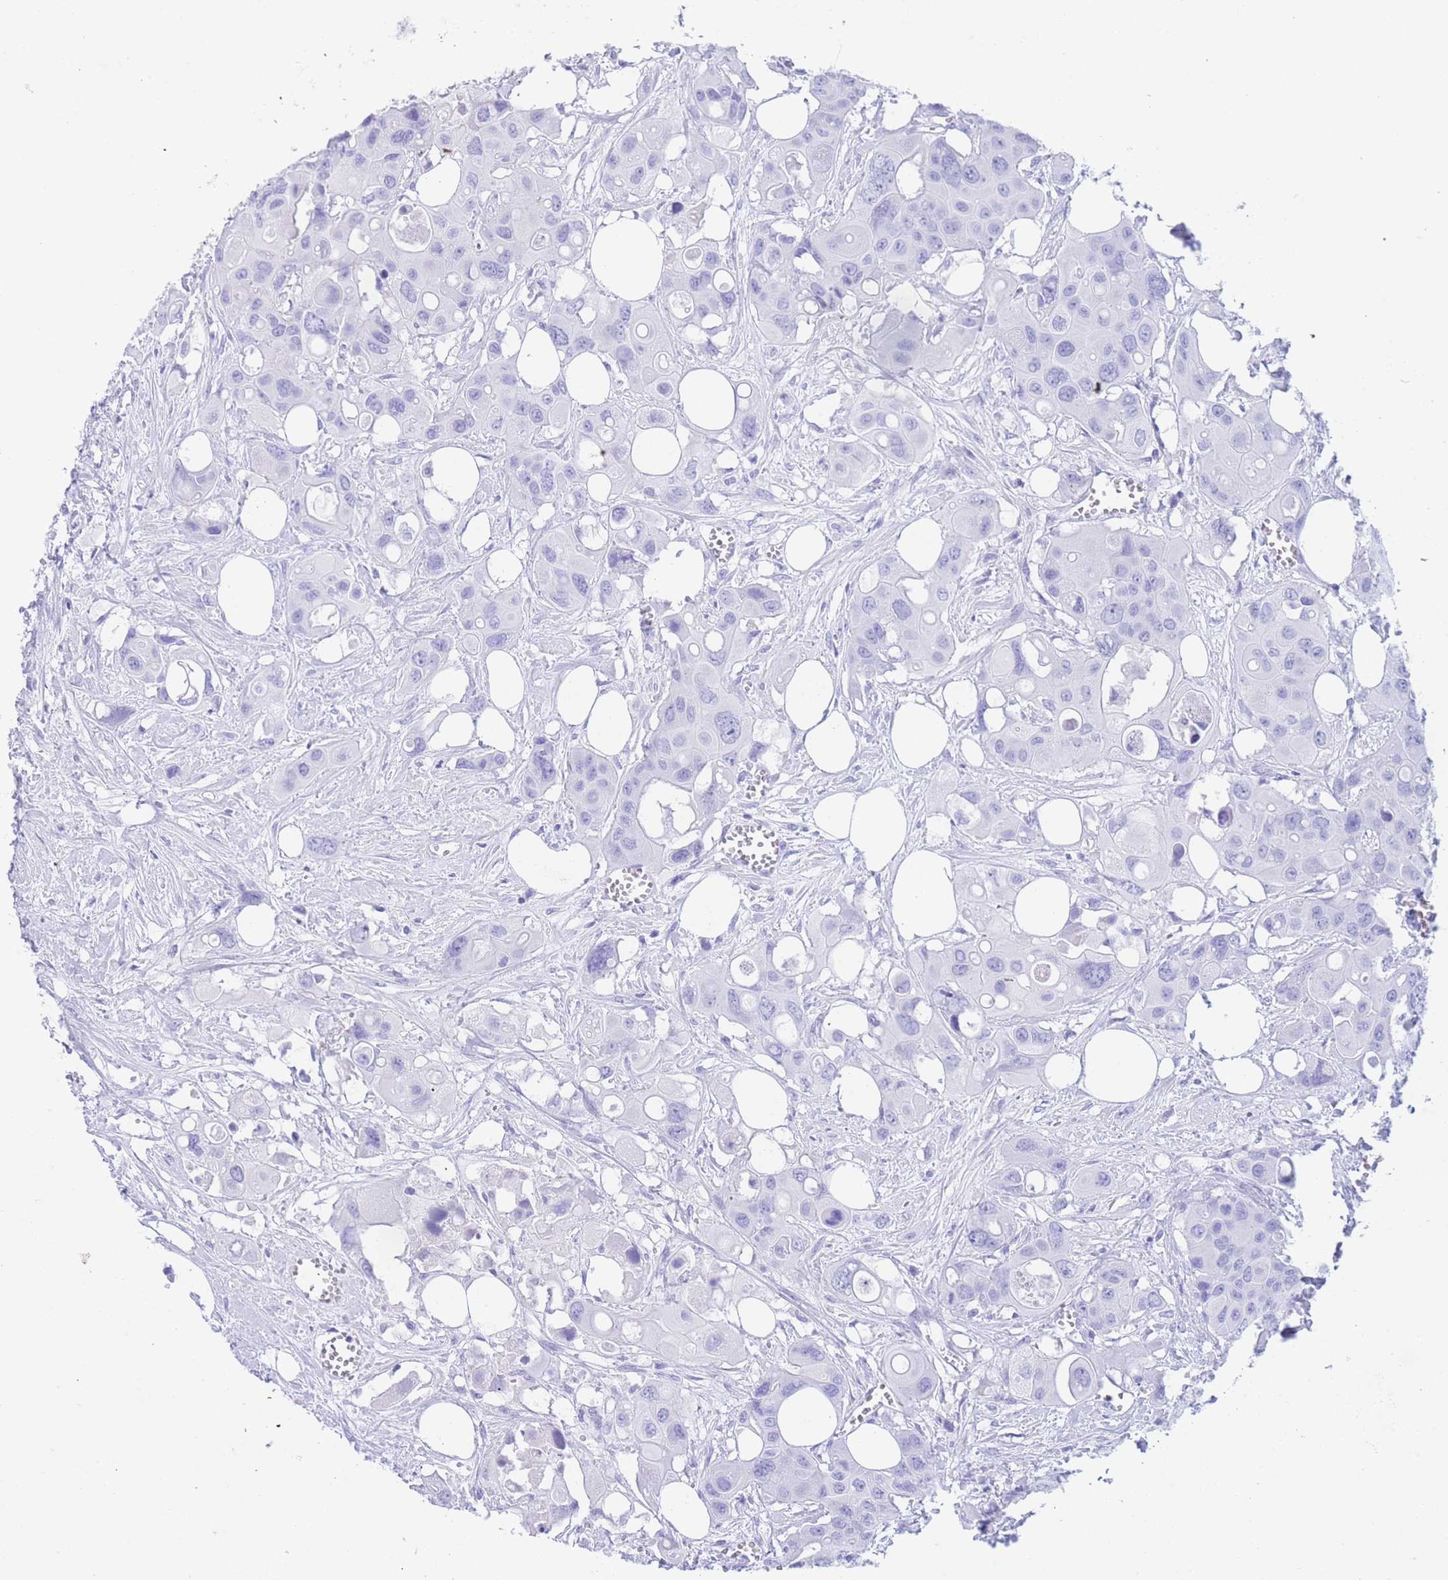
{"staining": {"intensity": "negative", "quantity": "none", "location": "none"}, "tissue": "colorectal cancer", "cell_type": "Tumor cells", "image_type": "cancer", "snomed": [{"axis": "morphology", "description": "Adenocarcinoma, NOS"}, {"axis": "topography", "description": "Colon"}], "caption": "Immunohistochemistry (IHC) photomicrograph of human colorectal cancer stained for a protein (brown), which shows no expression in tumor cells.", "gene": "SLCO1B3", "patient": {"sex": "male", "age": 77}}